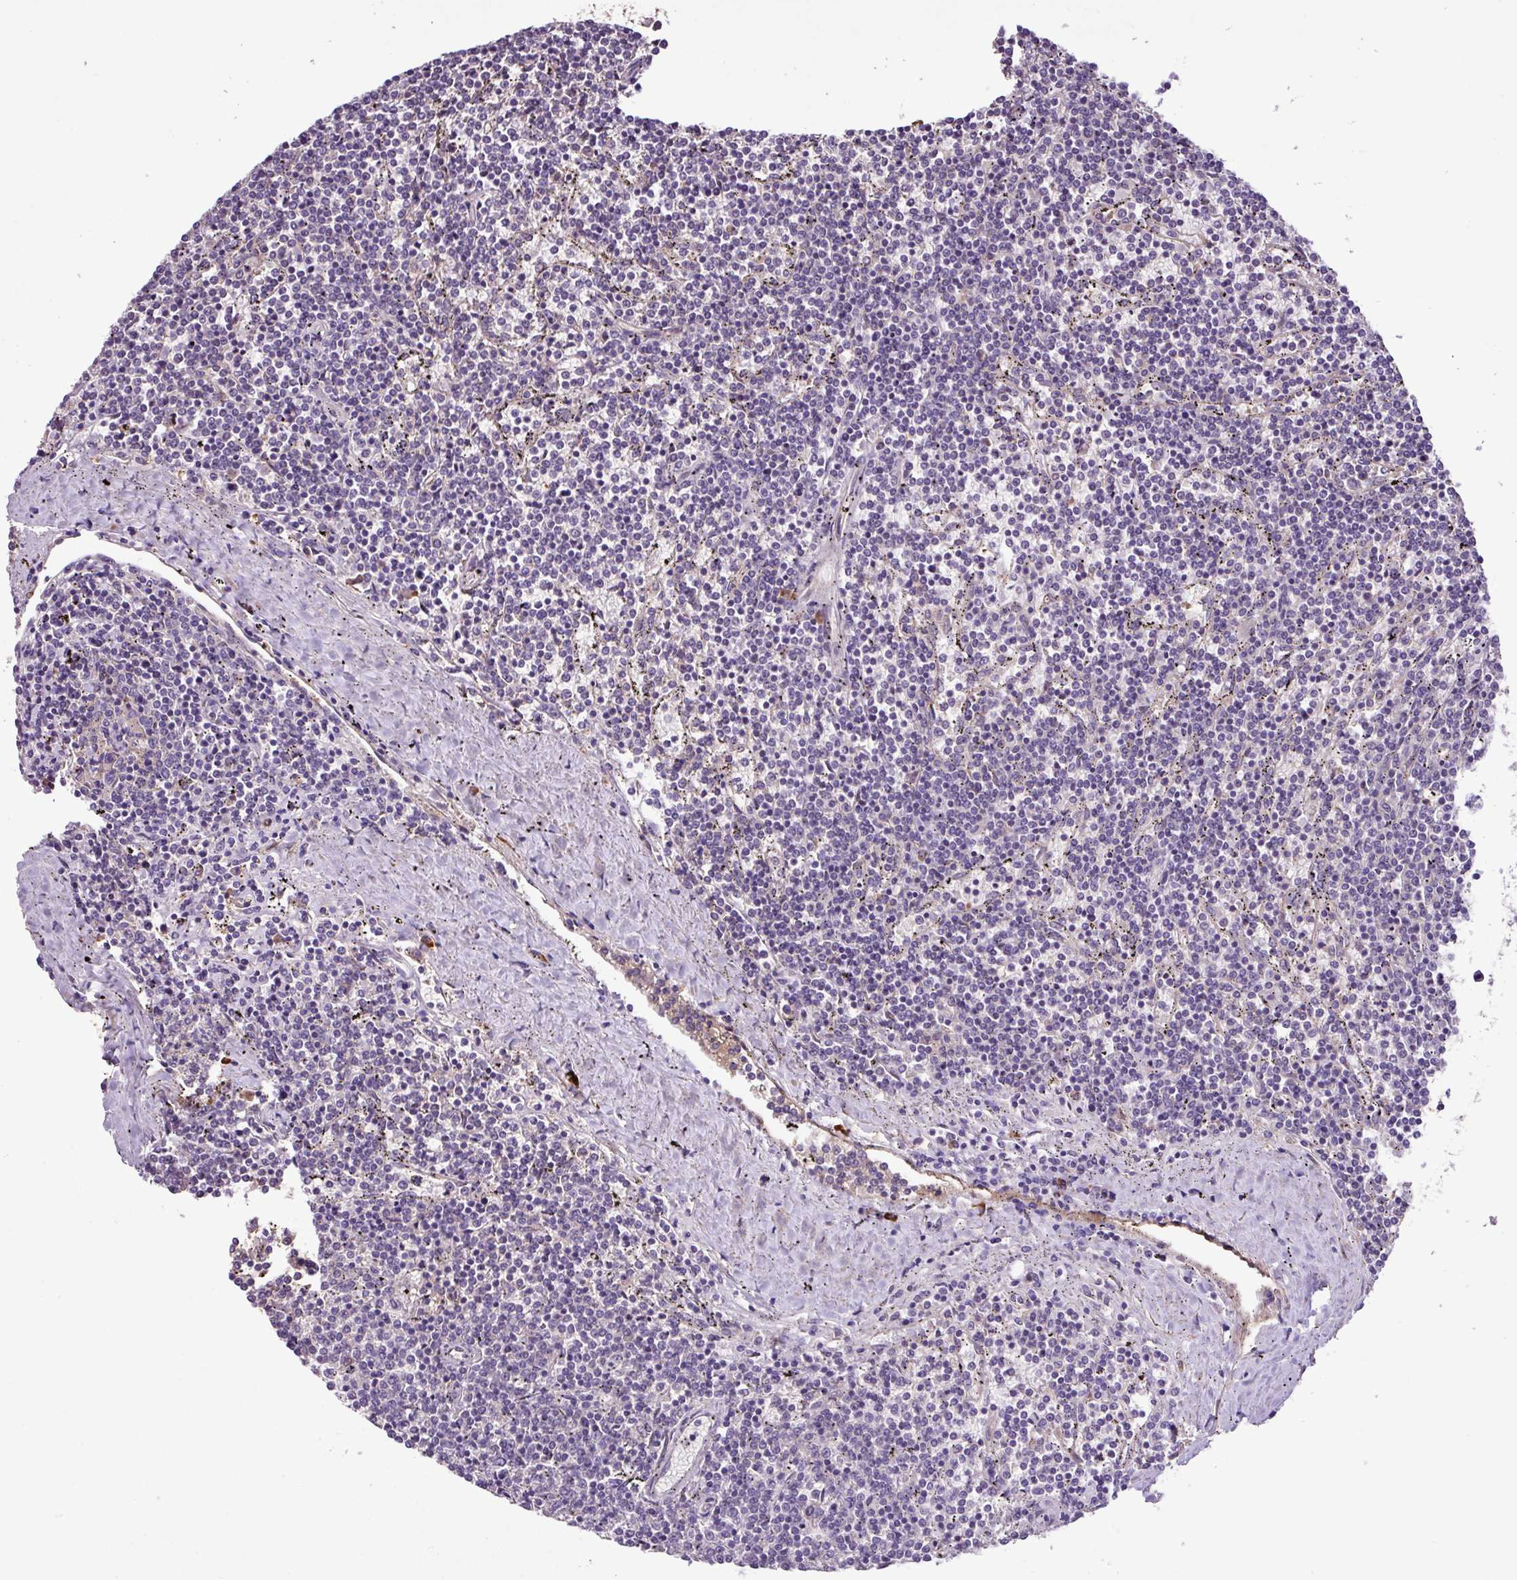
{"staining": {"intensity": "negative", "quantity": "none", "location": "none"}, "tissue": "lymphoma", "cell_type": "Tumor cells", "image_type": "cancer", "snomed": [{"axis": "morphology", "description": "Malignant lymphoma, non-Hodgkin's type, Low grade"}, {"axis": "topography", "description": "Spleen"}], "caption": "Immunohistochemistry (IHC) of human malignant lymphoma, non-Hodgkin's type (low-grade) exhibits no staining in tumor cells. (Stains: DAB IHC with hematoxylin counter stain, Microscopy: brightfield microscopy at high magnification).", "gene": "ZNF266", "patient": {"sex": "female", "age": 50}}